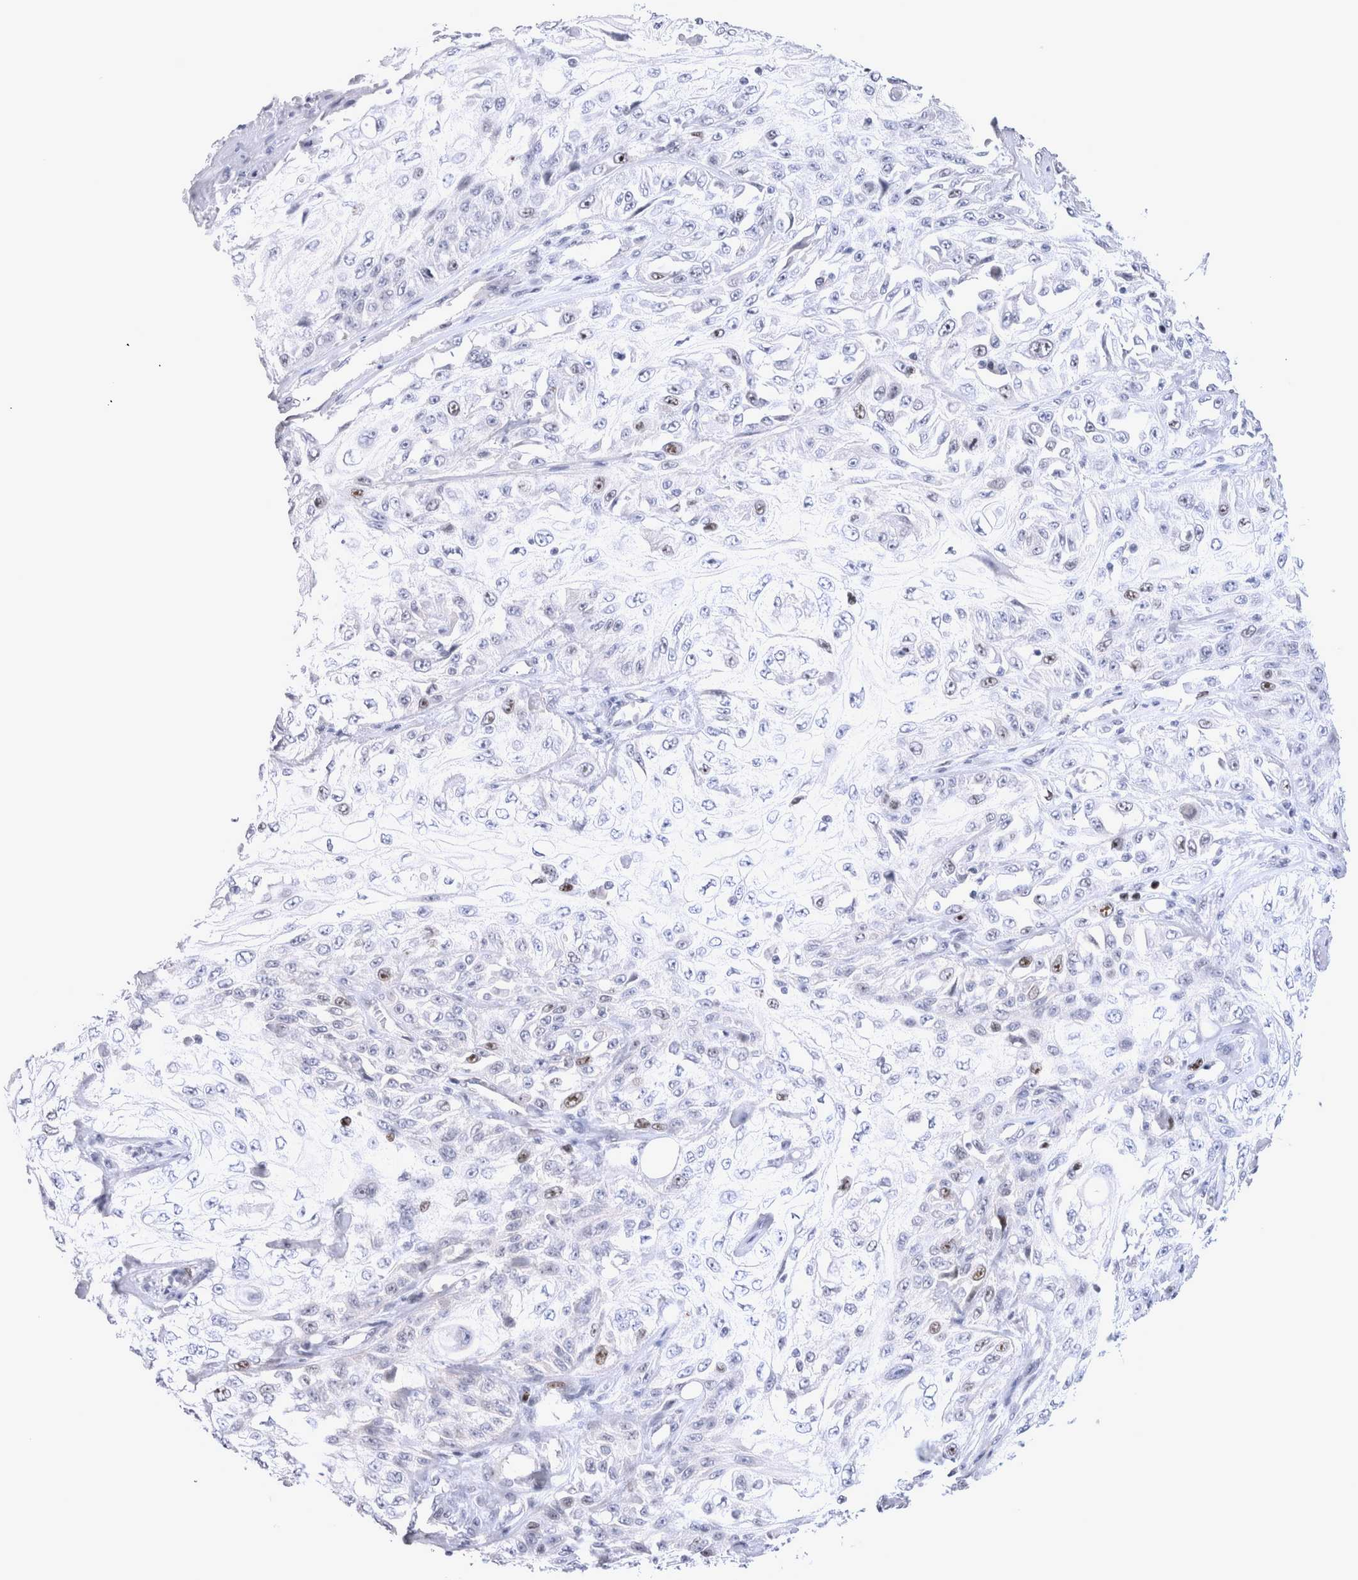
{"staining": {"intensity": "moderate", "quantity": "<25%", "location": "nuclear"}, "tissue": "skin cancer", "cell_type": "Tumor cells", "image_type": "cancer", "snomed": [{"axis": "morphology", "description": "Squamous cell carcinoma, NOS"}, {"axis": "morphology", "description": "Squamous cell carcinoma, metastatic, NOS"}, {"axis": "topography", "description": "Skin"}, {"axis": "topography", "description": "Lymph node"}], "caption": "This is an image of immunohistochemistry (IHC) staining of skin cancer (squamous cell carcinoma), which shows moderate expression in the nuclear of tumor cells.", "gene": "KIF18B", "patient": {"sex": "male", "age": 75}}